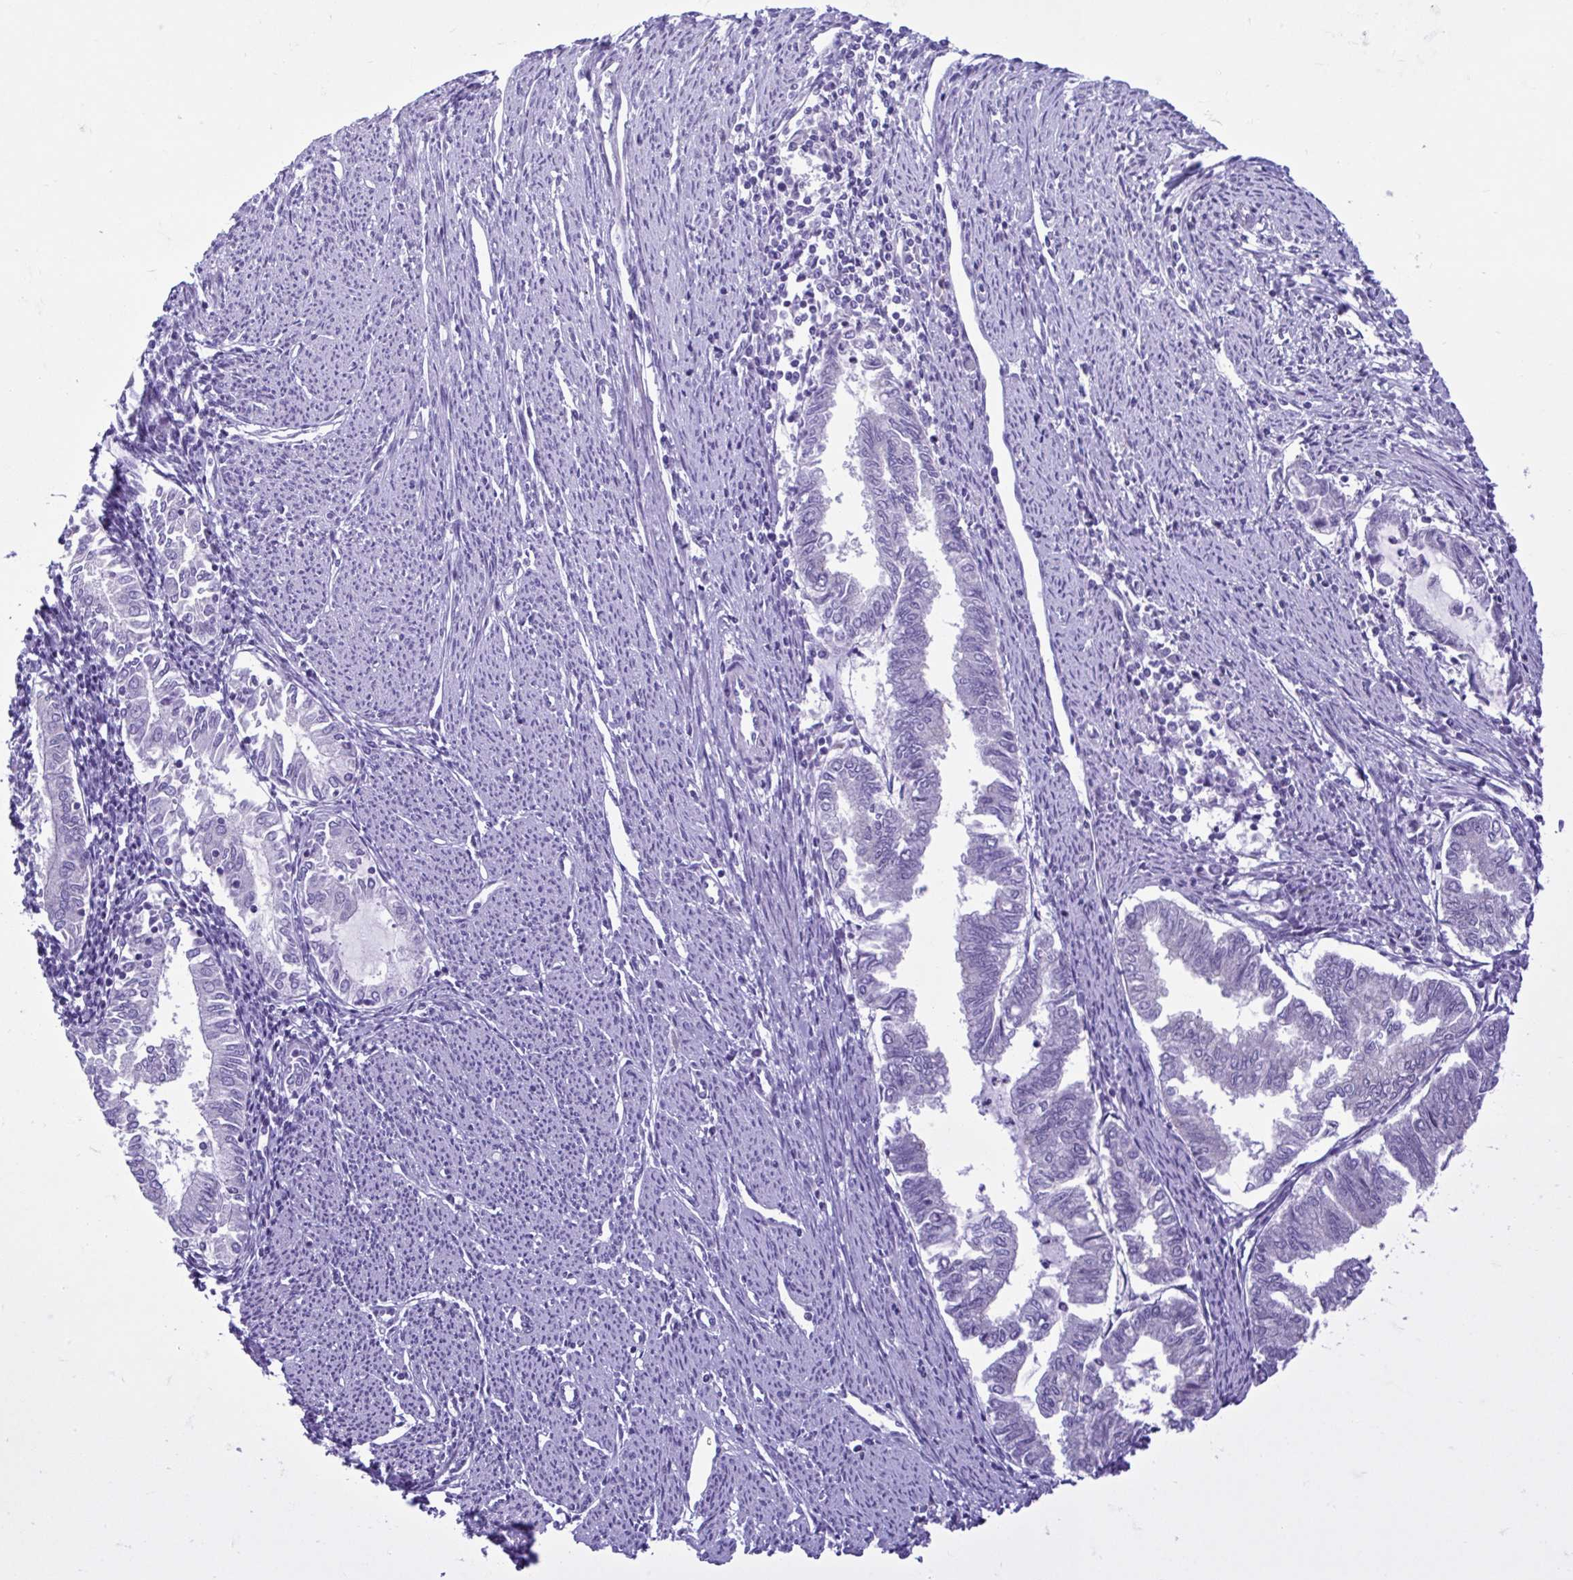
{"staining": {"intensity": "negative", "quantity": "none", "location": "none"}, "tissue": "endometrial cancer", "cell_type": "Tumor cells", "image_type": "cancer", "snomed": [{"axis": "morphology", "description": "Adenocarcinoma, NOS"}, {"axis": "topography", "description": "Endometrium"}], "caption": "Endometrial cancer was stained to show a protein in brown. There is no significant positivity in tumor cells.", "gene": "FAM153A", "patient": {"sex": "female", "age": 79}}